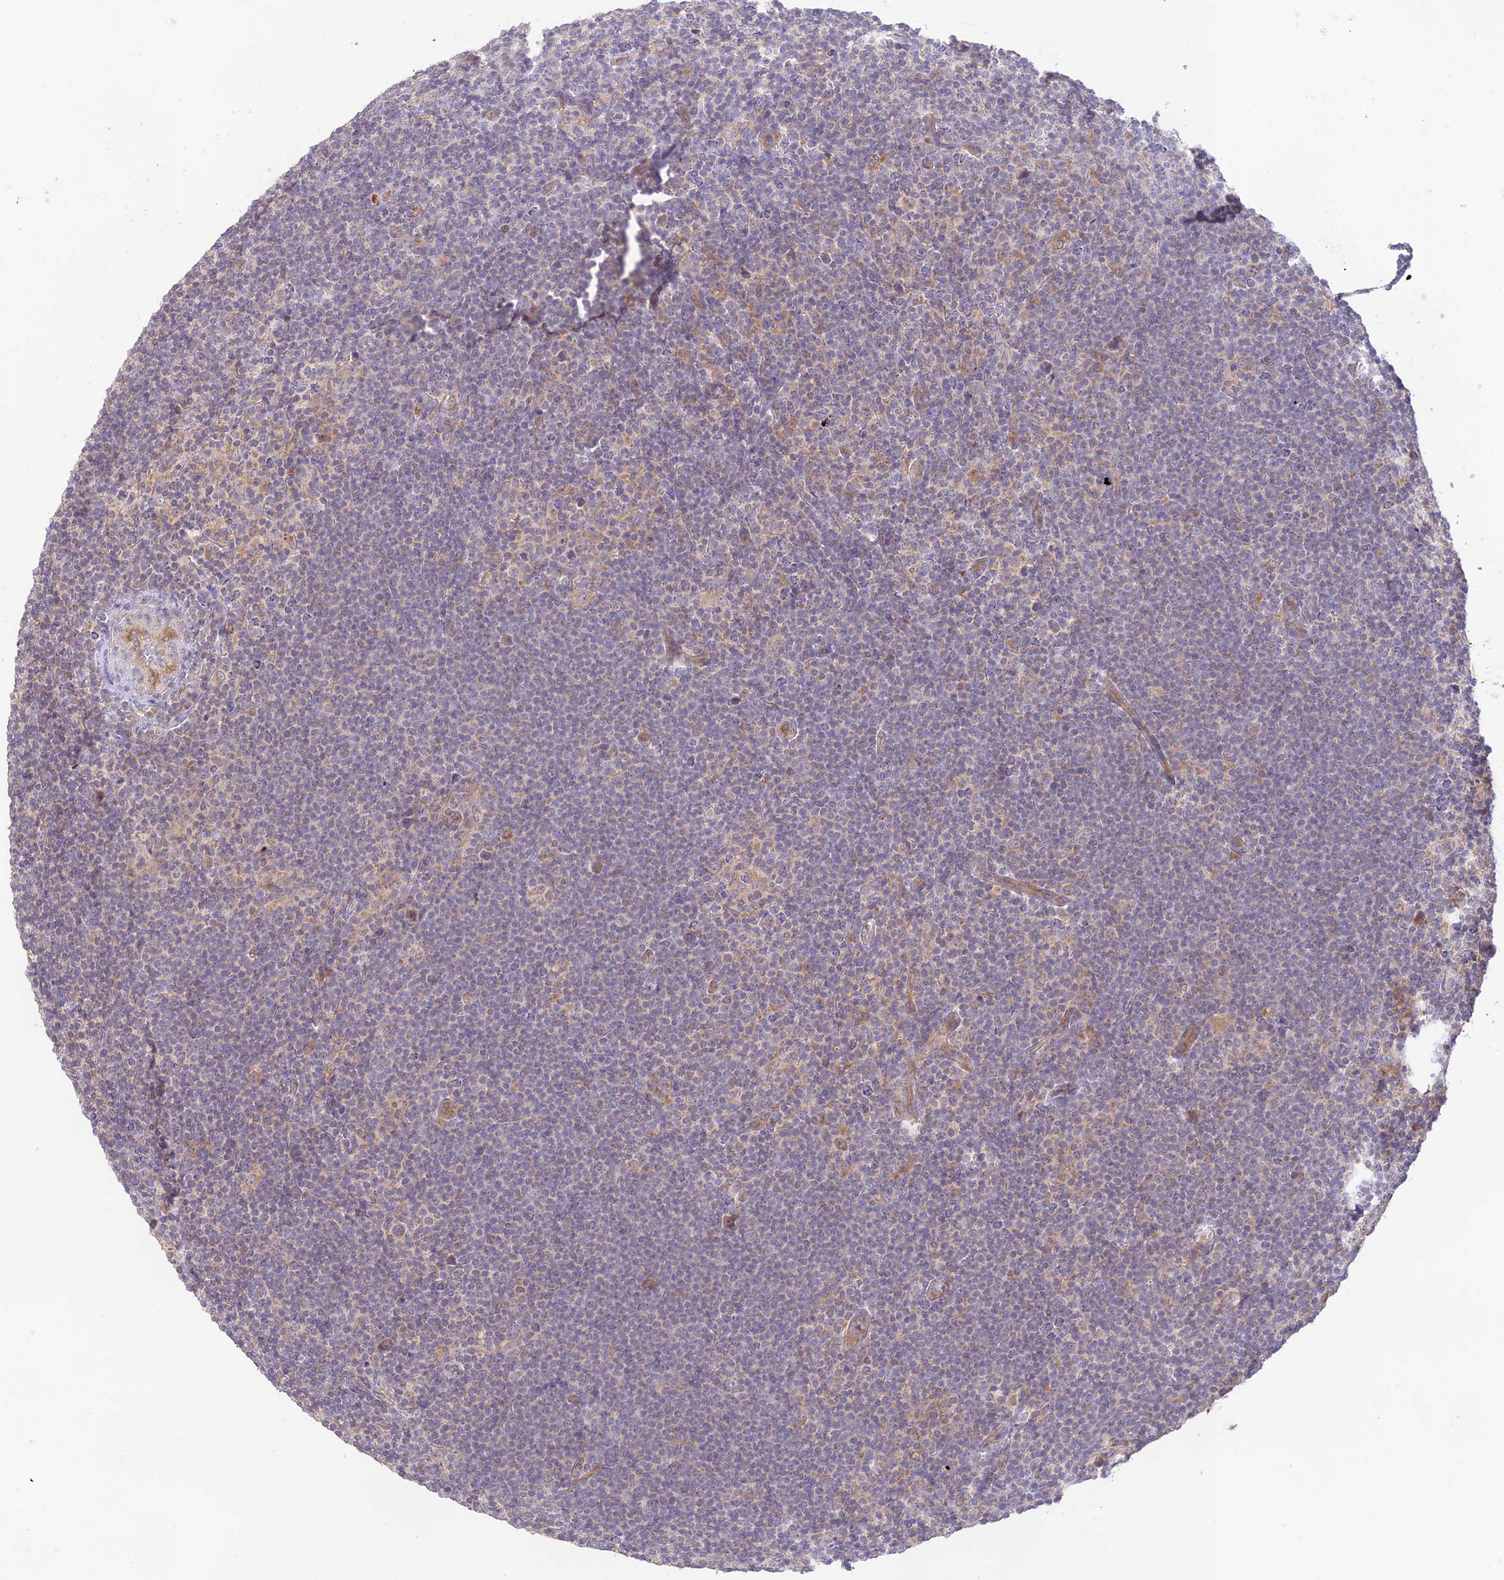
{"staining": {"intensity": "weak", "quantity": "<25%", "location": "cytoplasmic/membranous"}, "tissue": "lymphoma", "cell_type": "Tumor cells", "image_type": "cancer", "snomed": [{"axis": "morphology", "description": "Hodgkin's disease, NOS"}, {"axis": "topography", "description": "Lymph node"}], "caption": "Tumor cells are negative for brown protein staining in Hodgkin's disease.", "gene": "TMEM259", "patient": {"sex": "female", "age": 57}}